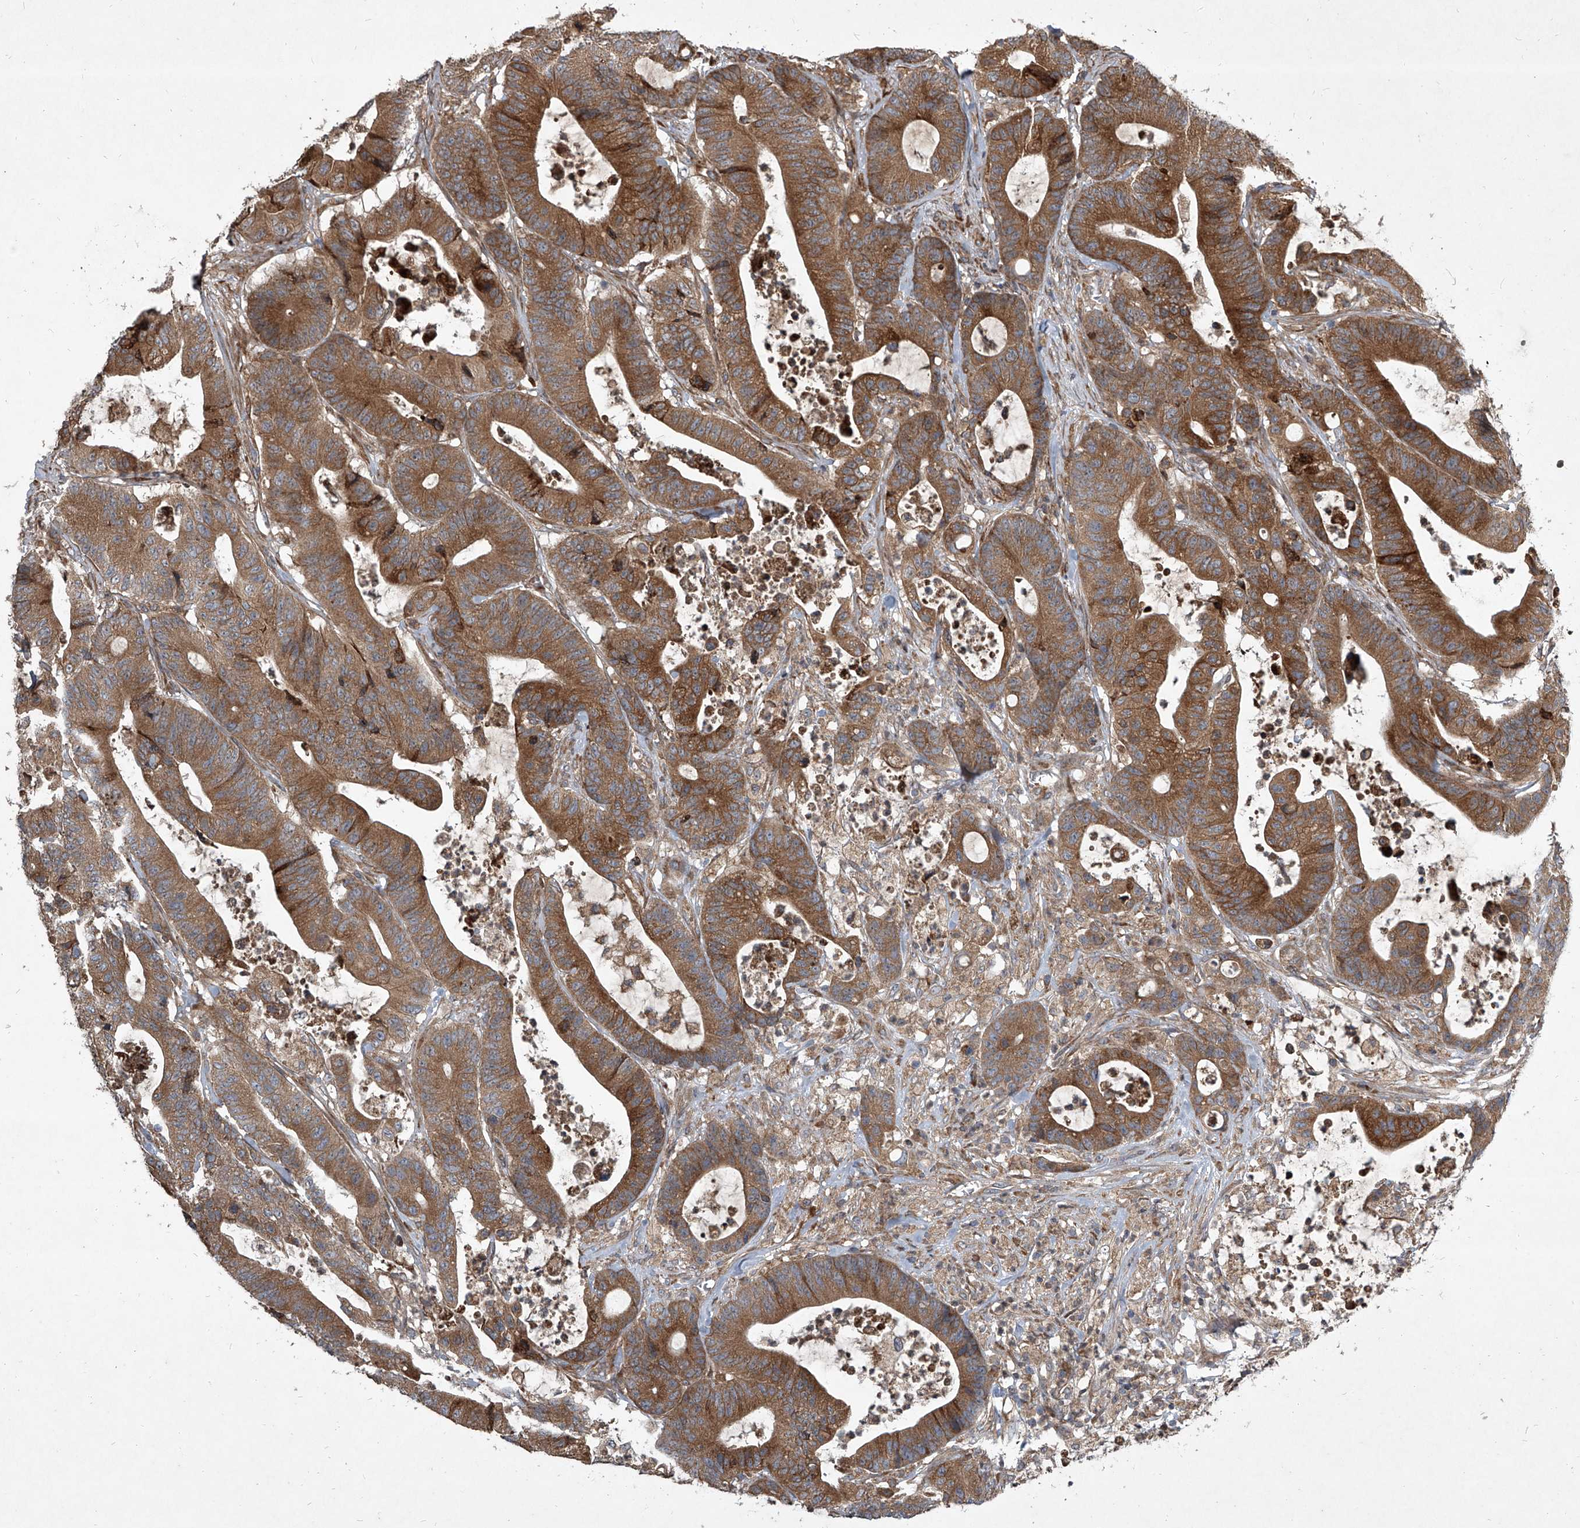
{"staining": {"intensity": "moderate", "quantity": ">75%", "location": "cytoplasmic/membranous"}, "tissue": "colorectal cancer", "cell_type": "Tumor cells", "image_type": "cancer", "snomed": [{"axis": "morphology", "description": "Adenocarcinoma, NOS"}, {"axis": "topography", "description": "Colon"}], "caption": "Protein staining by immunohistochemistry (IHC) reveals moderate cytoplasmic/membranous expression in about >75% of tumor cells in adenocarcinoma (colorectal).", "gene": "EVA1C", "patient": {"sex": "female", "age": 84}}